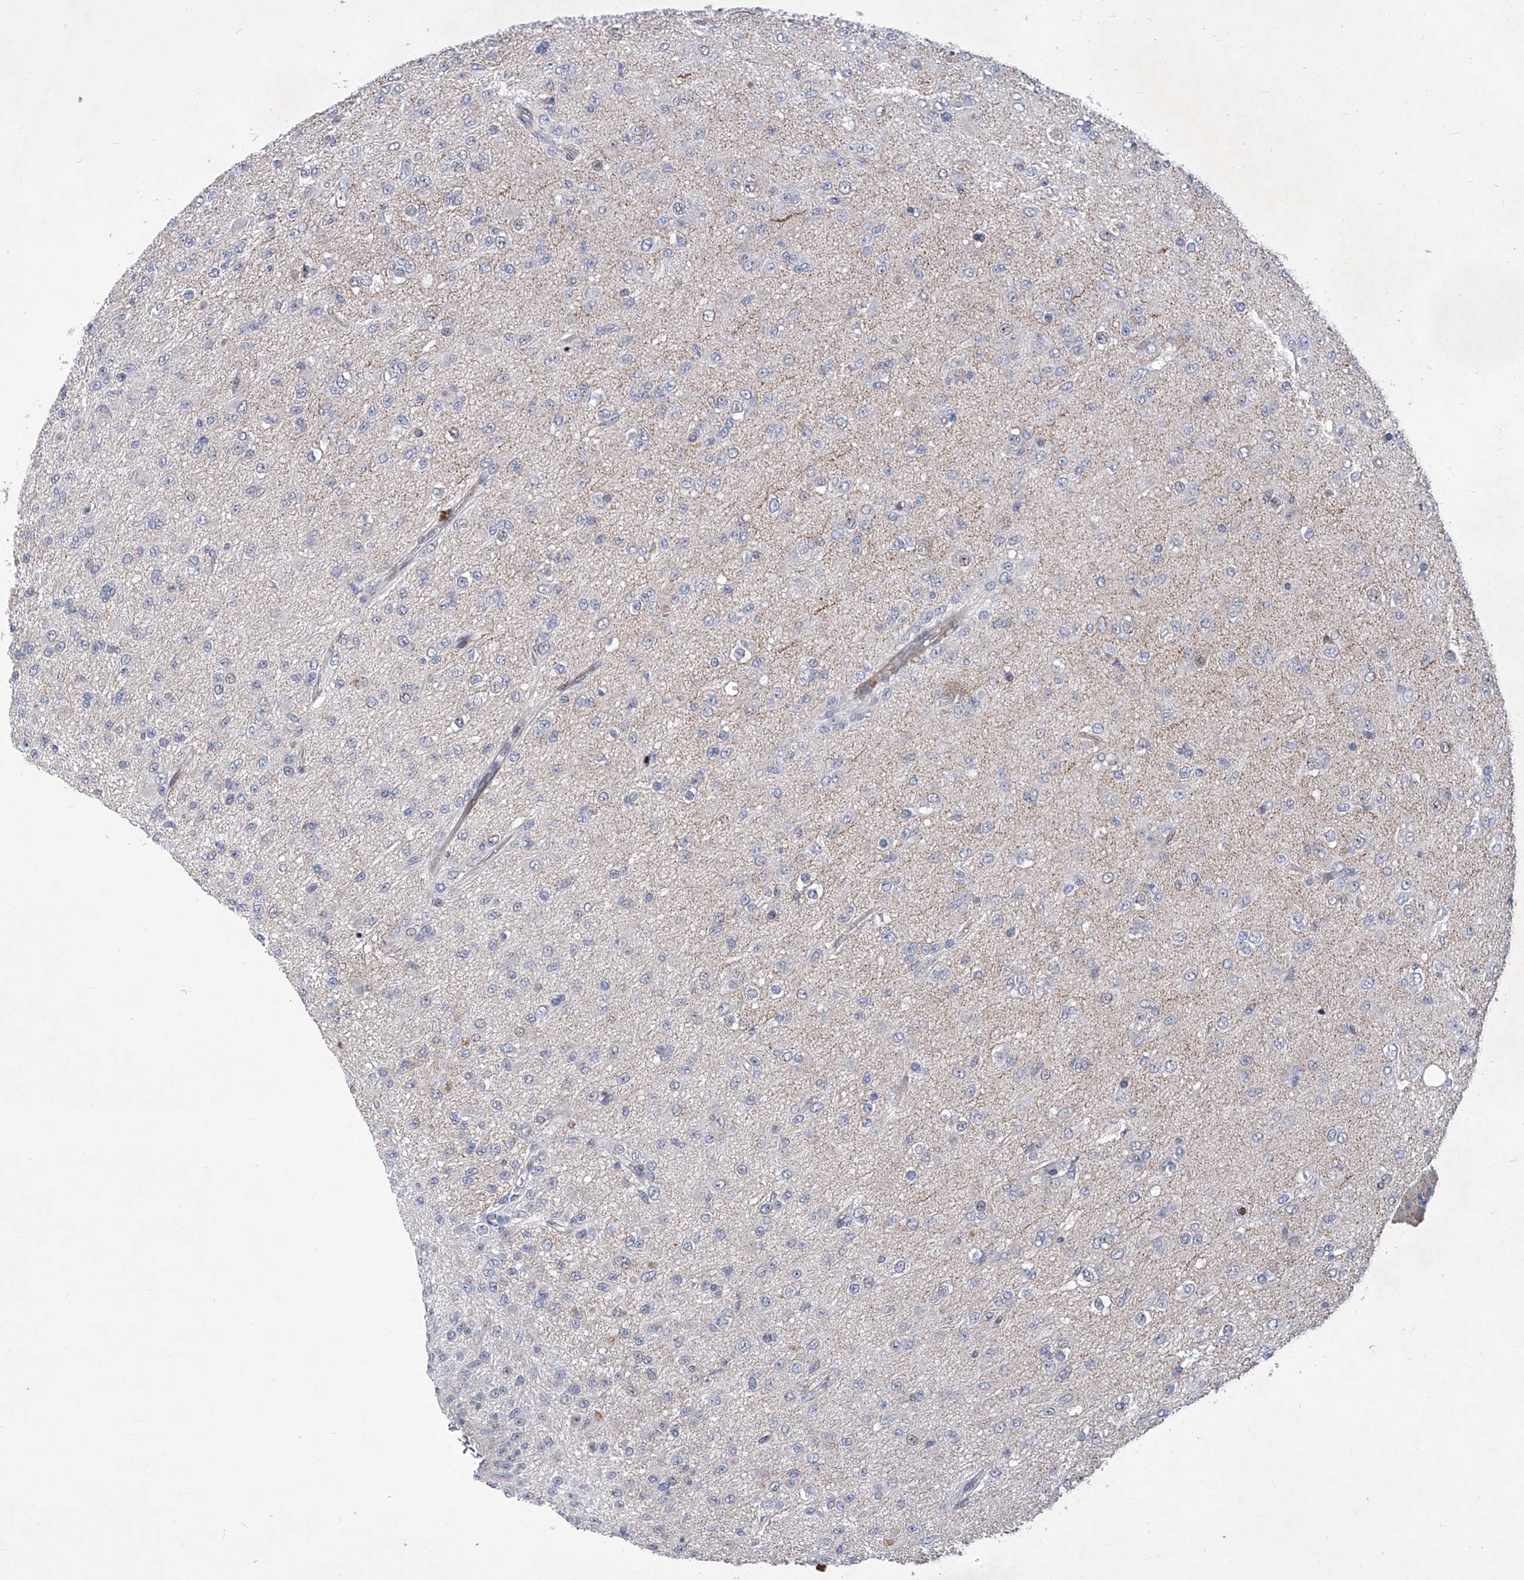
{"staining": {"intensity": "negative", "quantity": "none", "location": "none"}, "tissue": "glioma", "cell_type": "Tumor cells", "image_type": "cancer", "snomed": [{"axis": "morphology", "description": "Glioma, malignant, Low grade"}, {"axis": "topography", "description": "Brain"}], "caption": "Human glioma stained for a protein using immunohistochemistry (IHC) shows no expression in tumor cells.", "gene": "NUFIP1", "patient": {"sex": "male", "age": 65}}